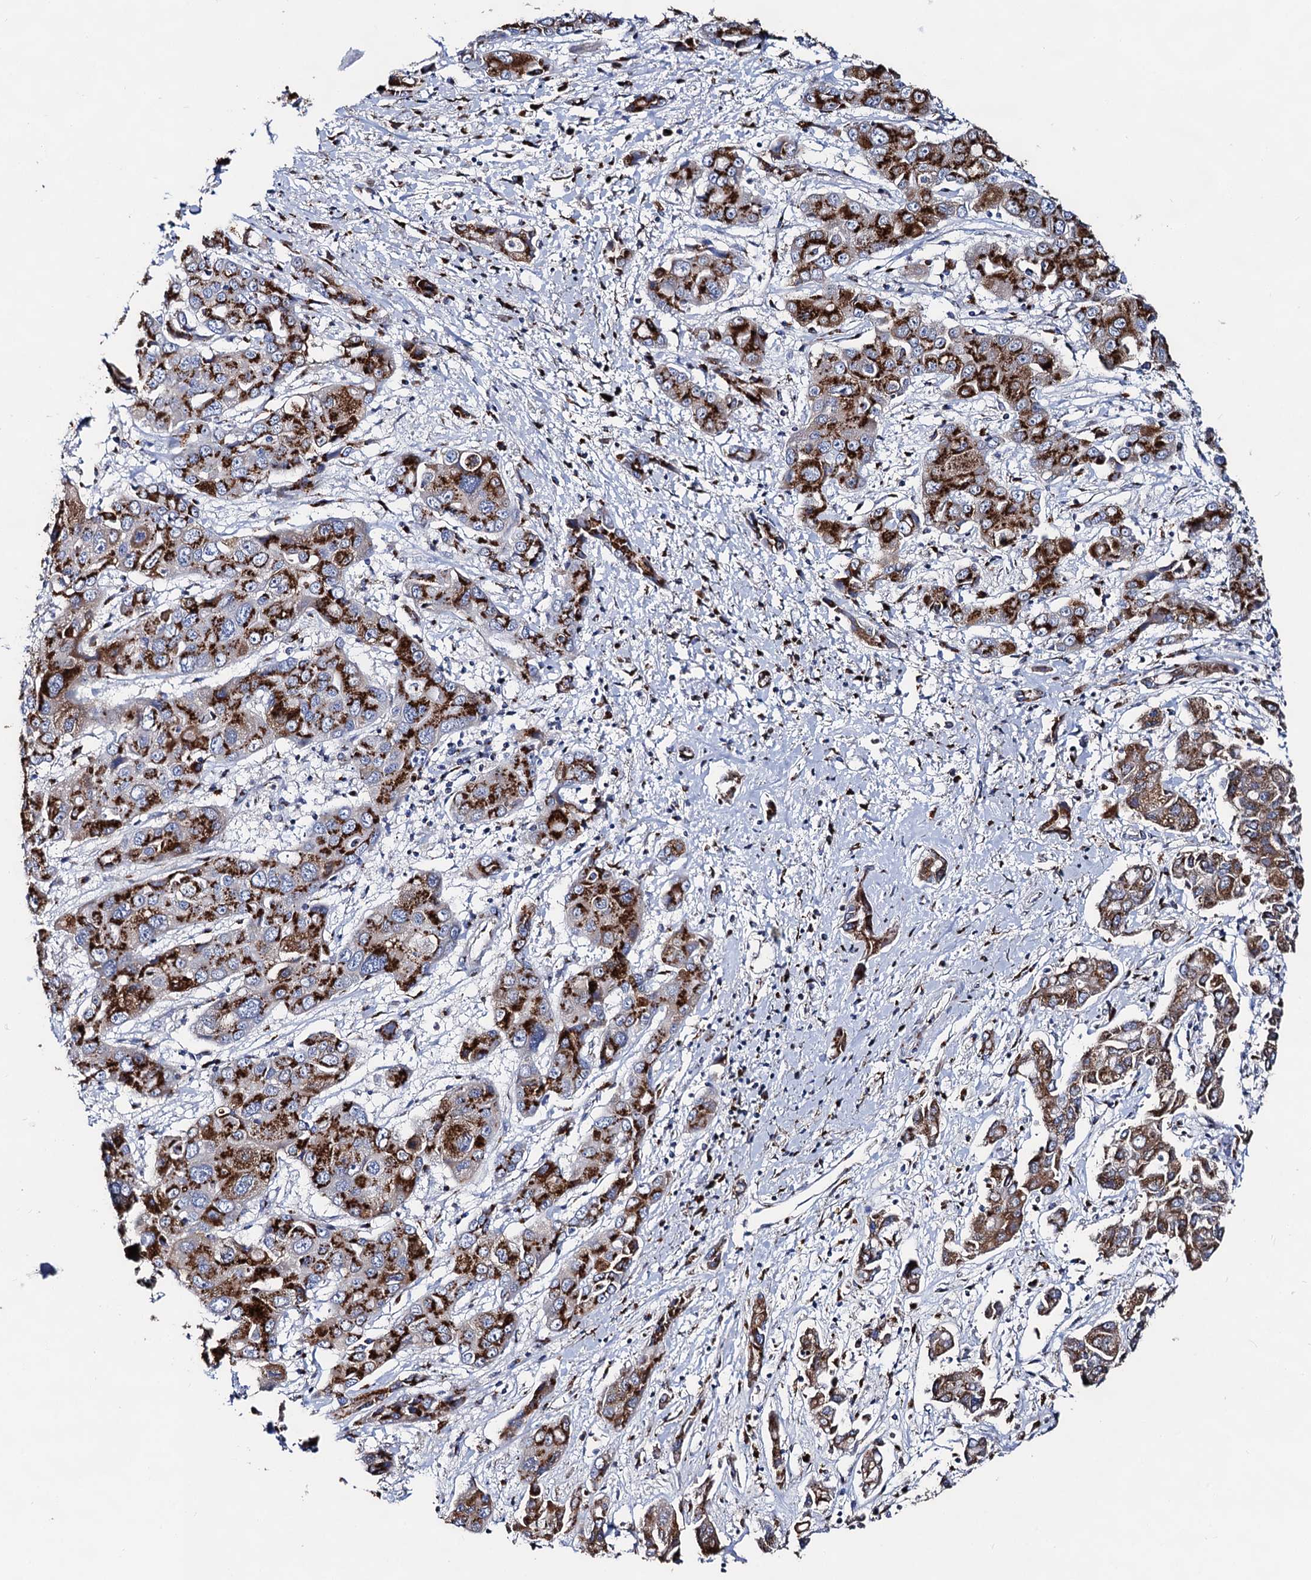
{"staining": {"intensity": "strong", "quantity": ">75%", "location": "cytoplasmic/membranous"}, "tissue": "liver cancer", "cell_type": "Tumor cells", "image_type": "cancer", "snomed": [{"axis": "morphology", "description": "Cholangiocarcinoma"}, {"axis": "topography", "description": "Liver"}], "caption": "Brown immunohistochemical staining in liver cancer displays strong cytoplasmic/membranous expression in approximately >75% of tumor cells.", "gene": "TM9SF3", "patient": {"sex": "male", "age": 67}}